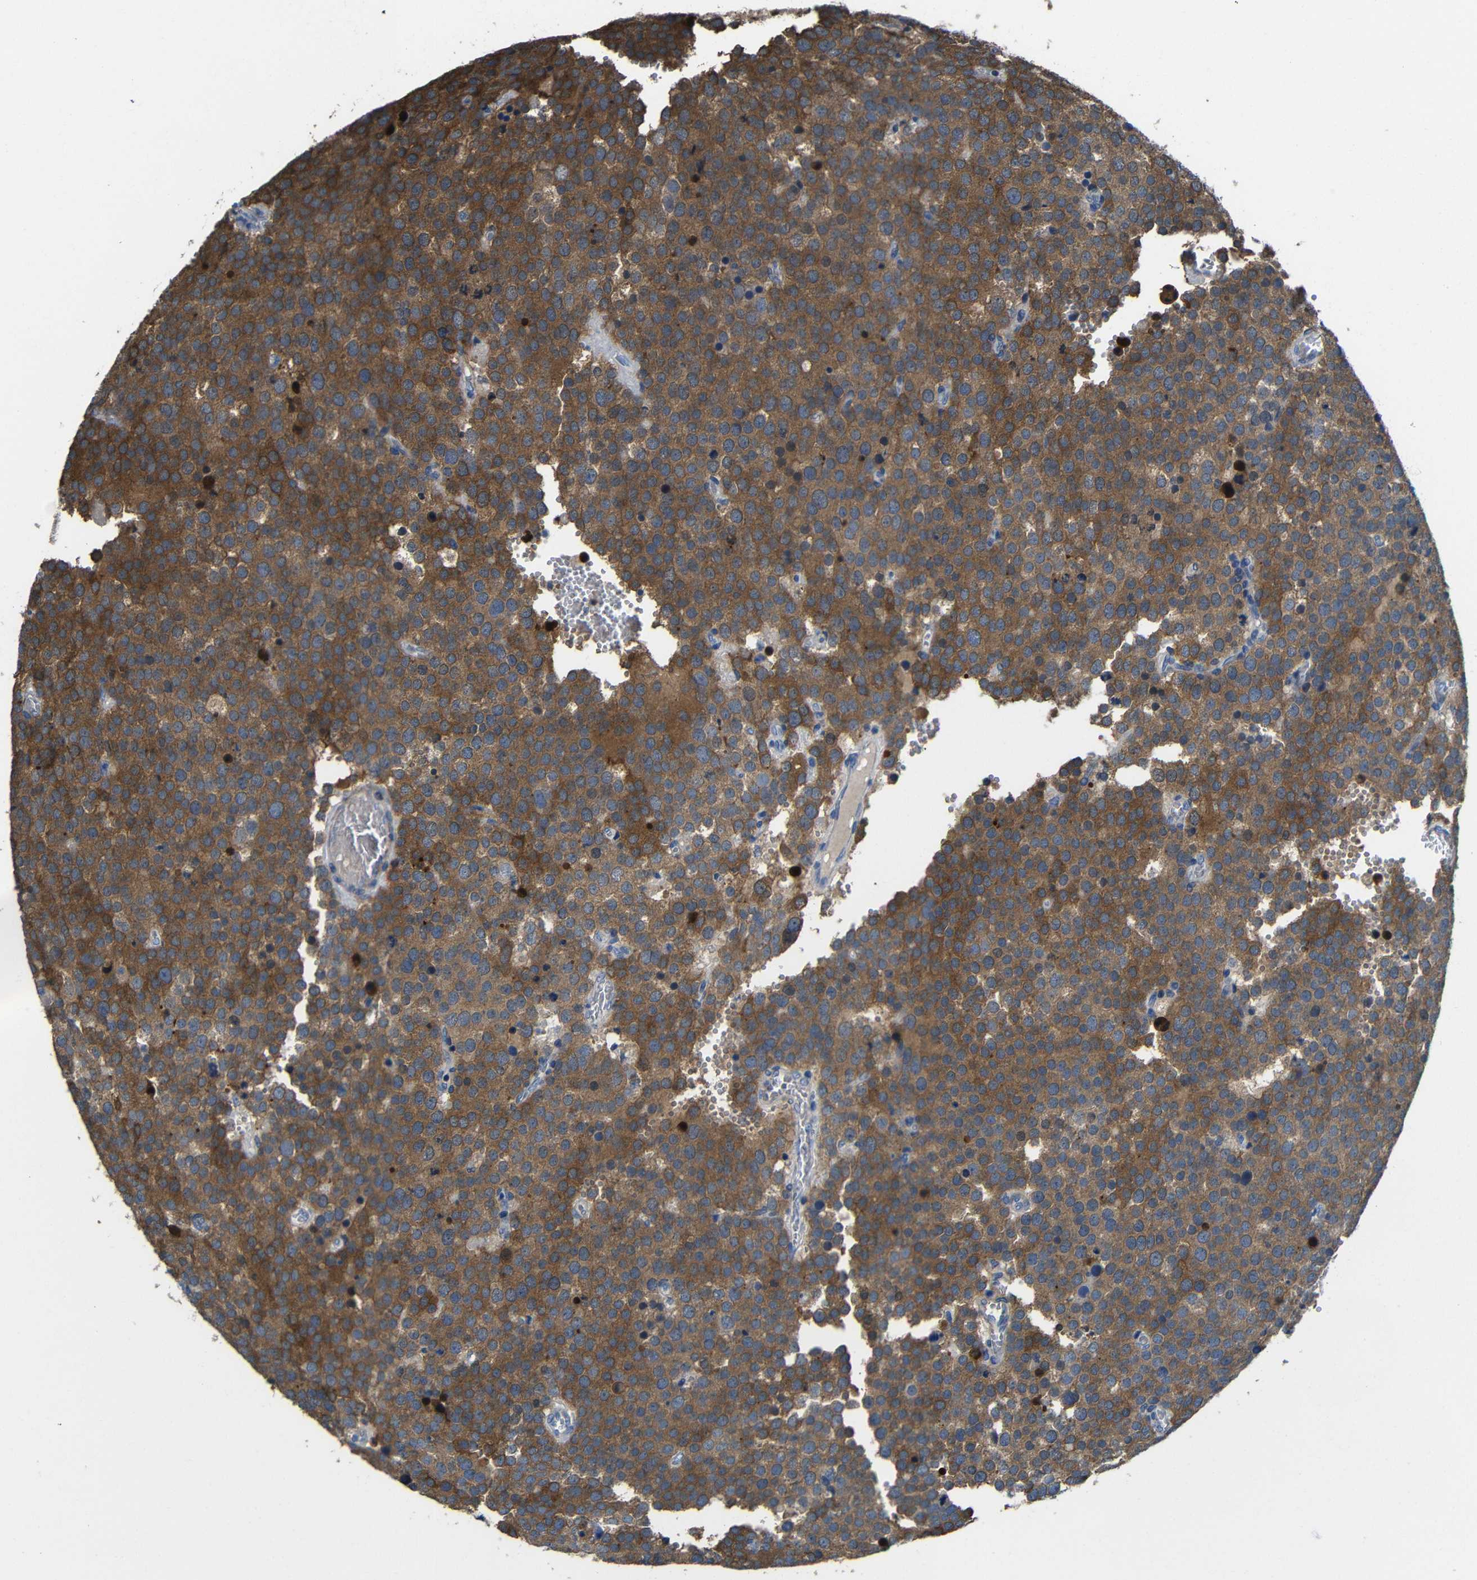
{"staining": {"intensity": "moderate", "quantity": ">75%", "location": "cytoplasmic/membranous"}, "tissue": "testis cancer", "cell_type": "Tumor cells", "image_type": "cancer", "snomed": [{"axis": "morphology", "description": "Normal tissue, NOS"}, {"axis": "morphology", "description": "Seminoma, NOS"}, {"axis": "topography", "description": "Testis"}], "caption": "Immunohistochemical staining of testis cancer displays medium levels of moderate cytoplasmic/membranous protein staining in approximately >75% of tumor cells.", "gene": "GDI1", "patient": {"sex": "male", "age": 71}}